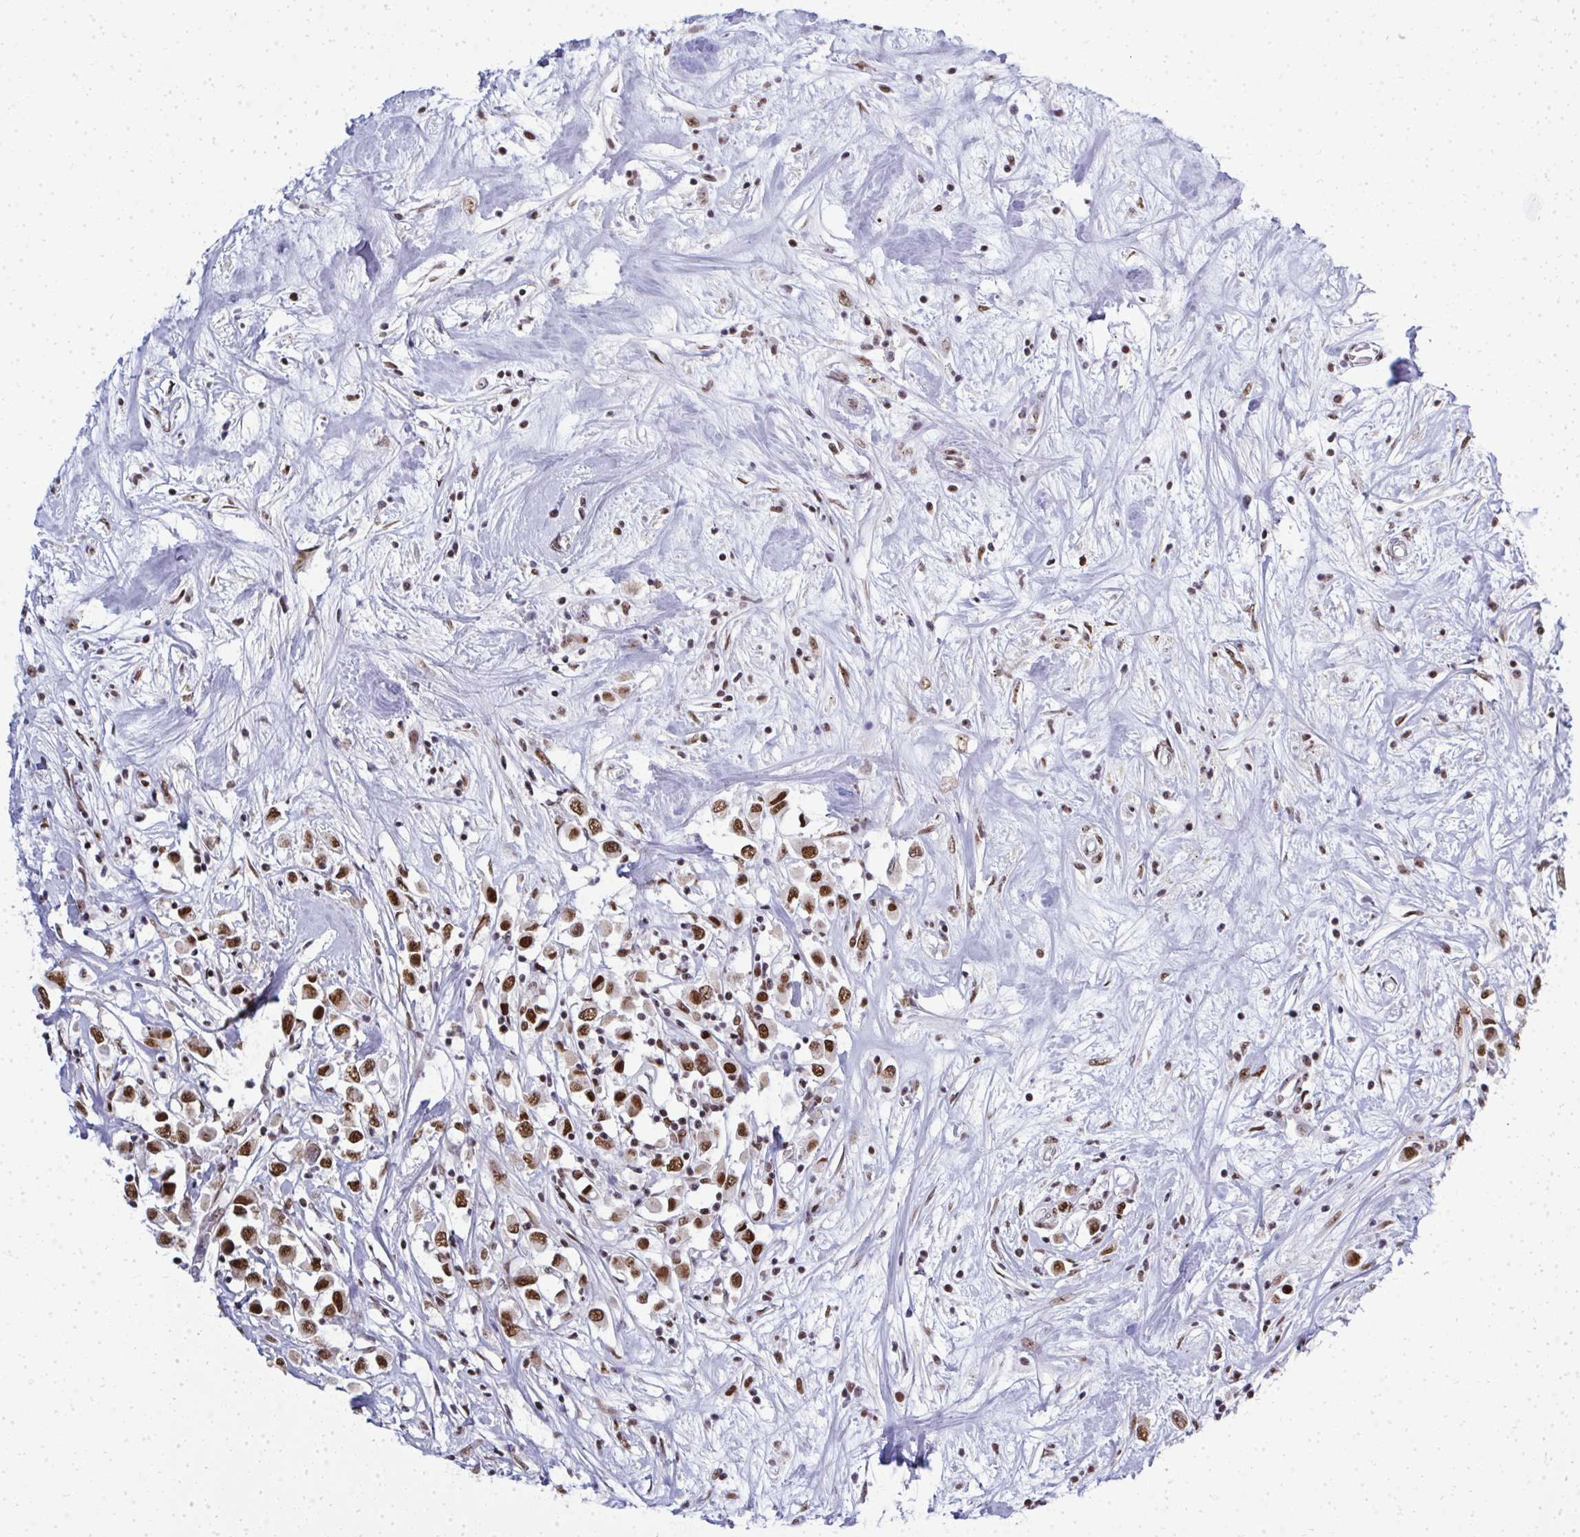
{"staining": {"intensity": "strong", "quantity": ">75%", "location": "nuclear"}, "tissue": "breast cancer", "cell_type": "Tumor cells", "image_type": "cancer", "snomed": [{"axis": "morphology", "description": "Duct carcinoma"}, {"axis": "topography", "description": "Breast"}], "caption": "An immunohistochemistry photomicrograph of neoplastic tissue is shown. Protein staining in brown labels strong nuclear positivity in breast cancer within tumor cells.", "gene": "SIRT7", "patient": {"sex": "female", "age": 61}}